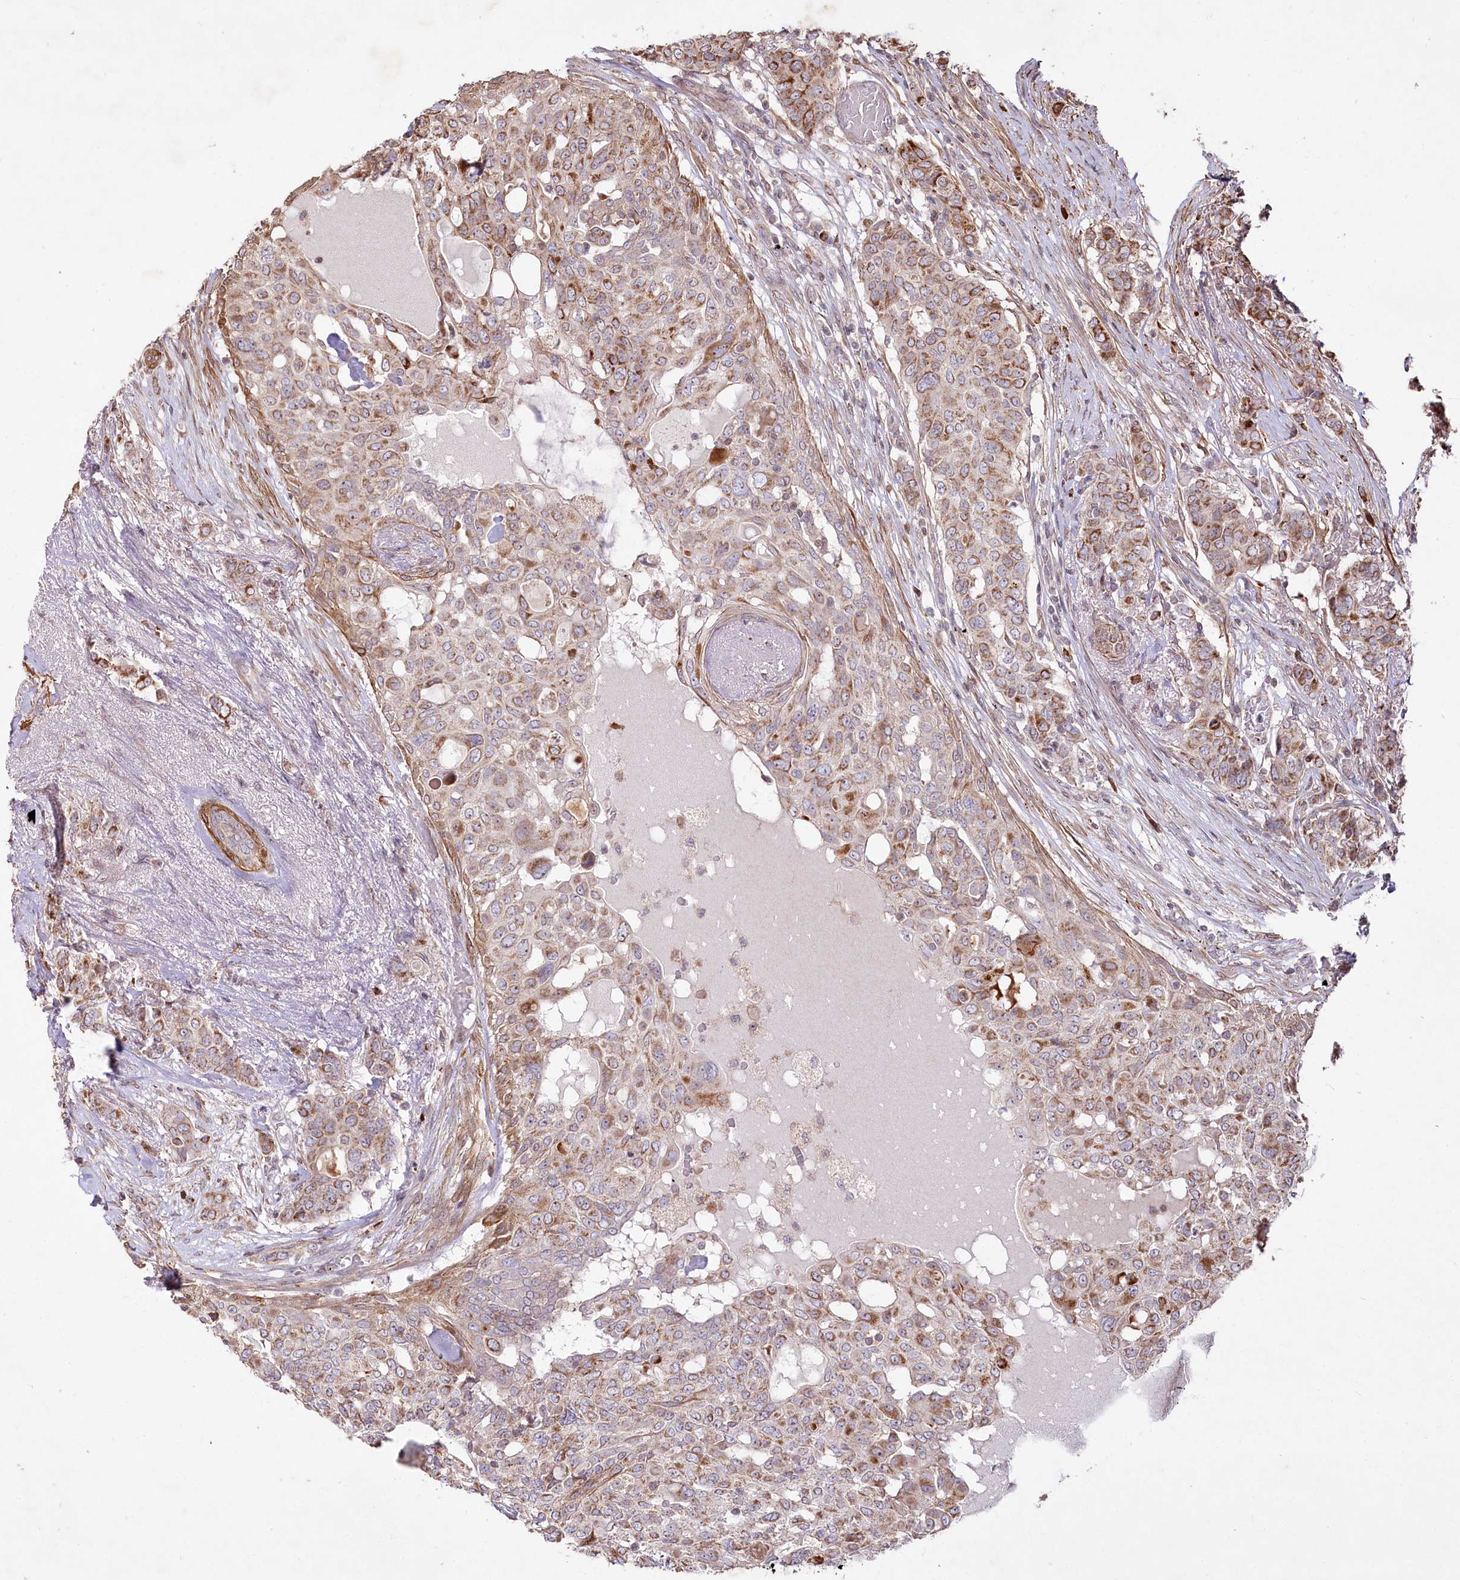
{"staining": {"intensity": "moderate", "quantity": ">75%", "location": "cytoplasmic/membranous"}, "tissue": "breast cancer", "cell_type": "Tumor cells", "image_type": "cancer", "snomed": [{"axis": "morphology", "description": "Lobular carcinoma"}, {"axis": "topography", "description": "Breast"}], "caption": "Immunohistochemical staining of breast cancer reveals medium levels of moderate cytoplasmic/membranous protein positivity in approximately >75% of tumor cells. The staining was performed using DAB (3,3'-diaminobenzidine), with brown indicating positive protein expression. Nuclei are stained blue with hematoxylin.", "gene": "PSTK", "patient": {"sex": "female", "age": 51}}